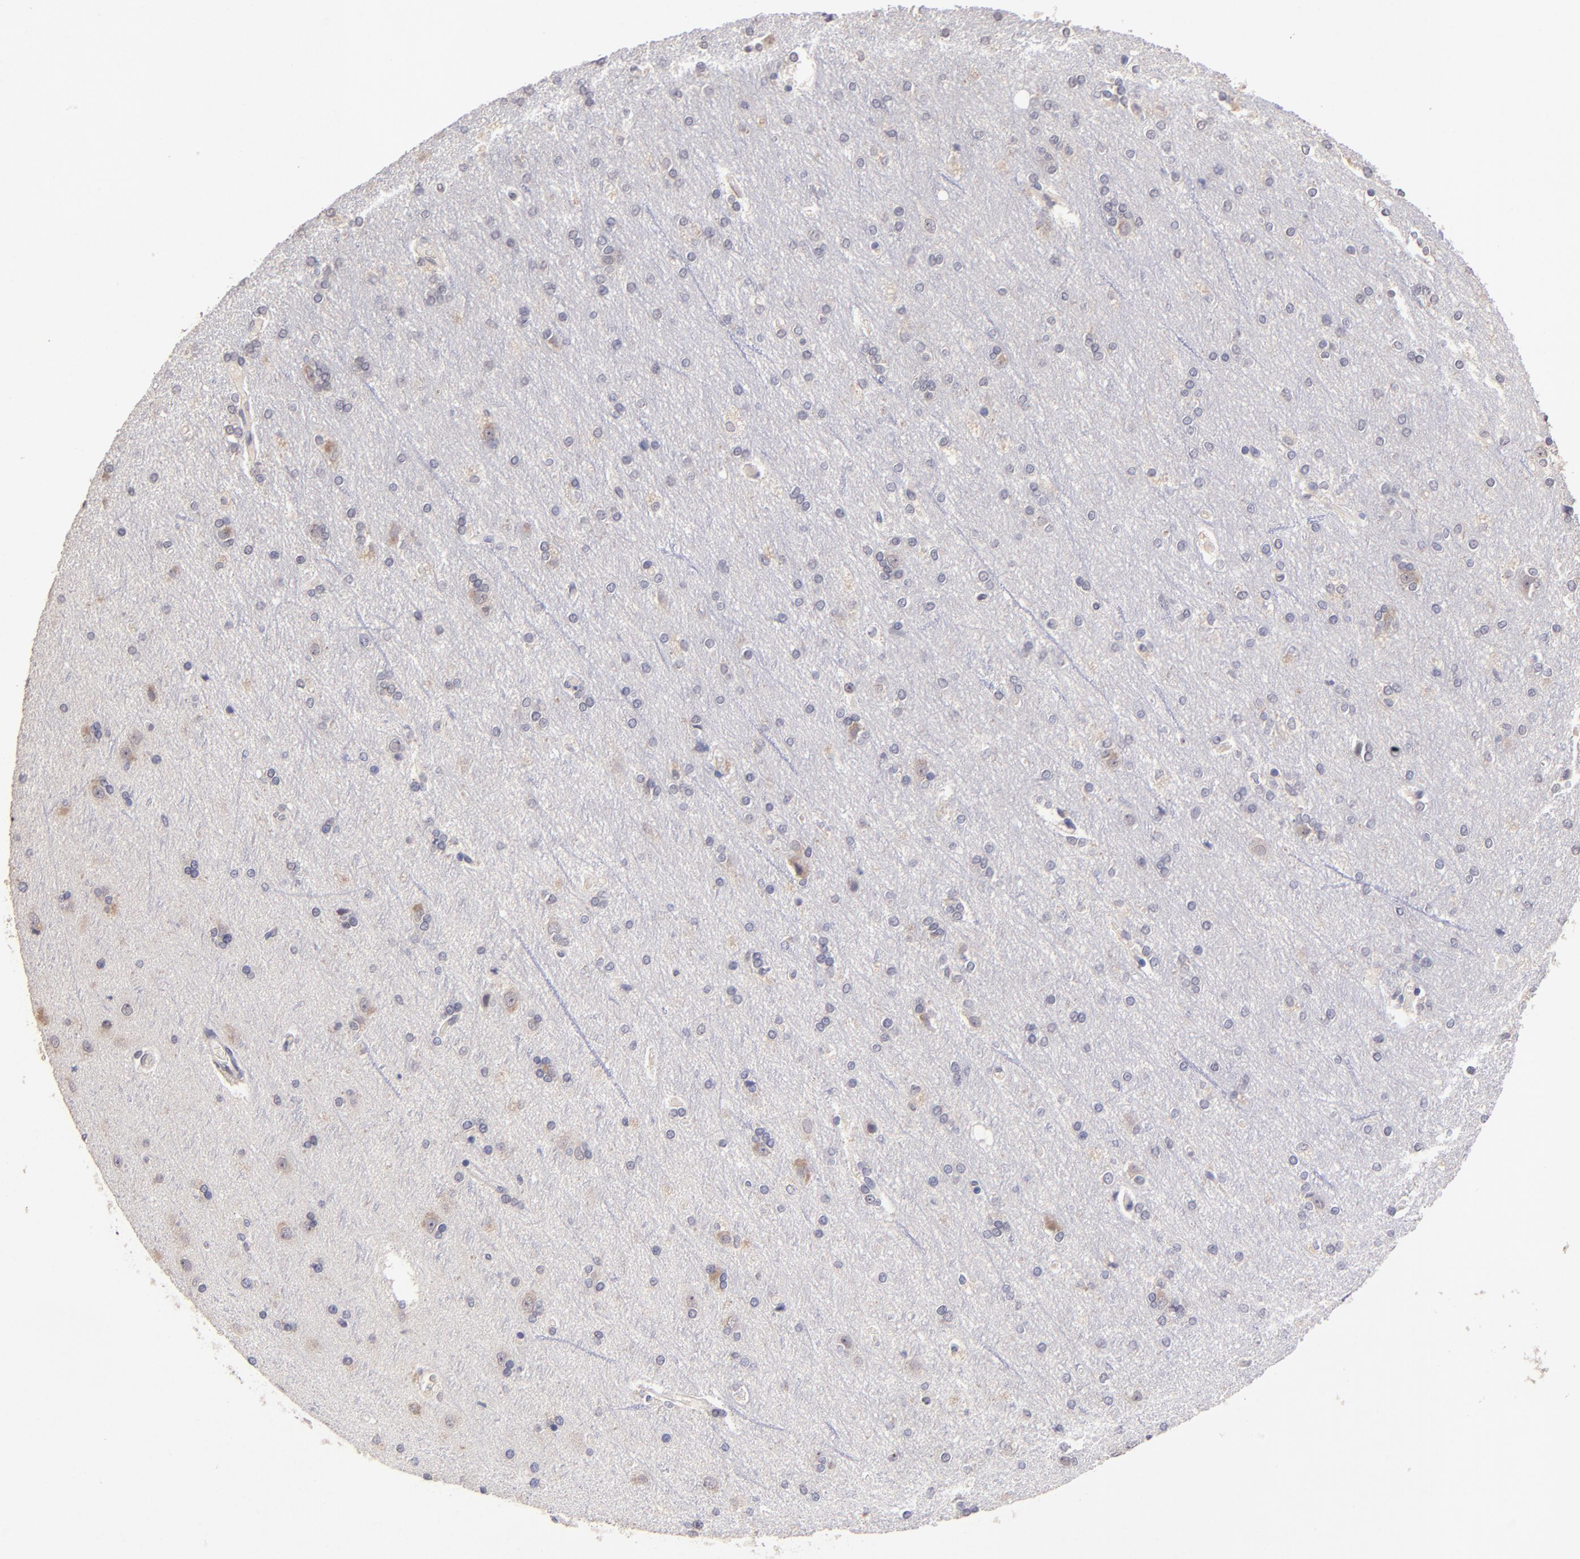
{"staining": {"intensity": "negative", "quantity": "none", "location": "none"}, "tissue": "cerebral cortex", "cell_type": "Endothelial cells", "image_type": "normal", "snomed": [{"axis": "morphology", "description": "Normal tissue, NOS"}, {"axis": "topography", "description": "Cerebral cortex"}], "caption": "Endothelial cells show no significant protein staining in normal cerebral cortex.", "gene": "DNMT1", "patient": {"sex": "female", "age": 54}}